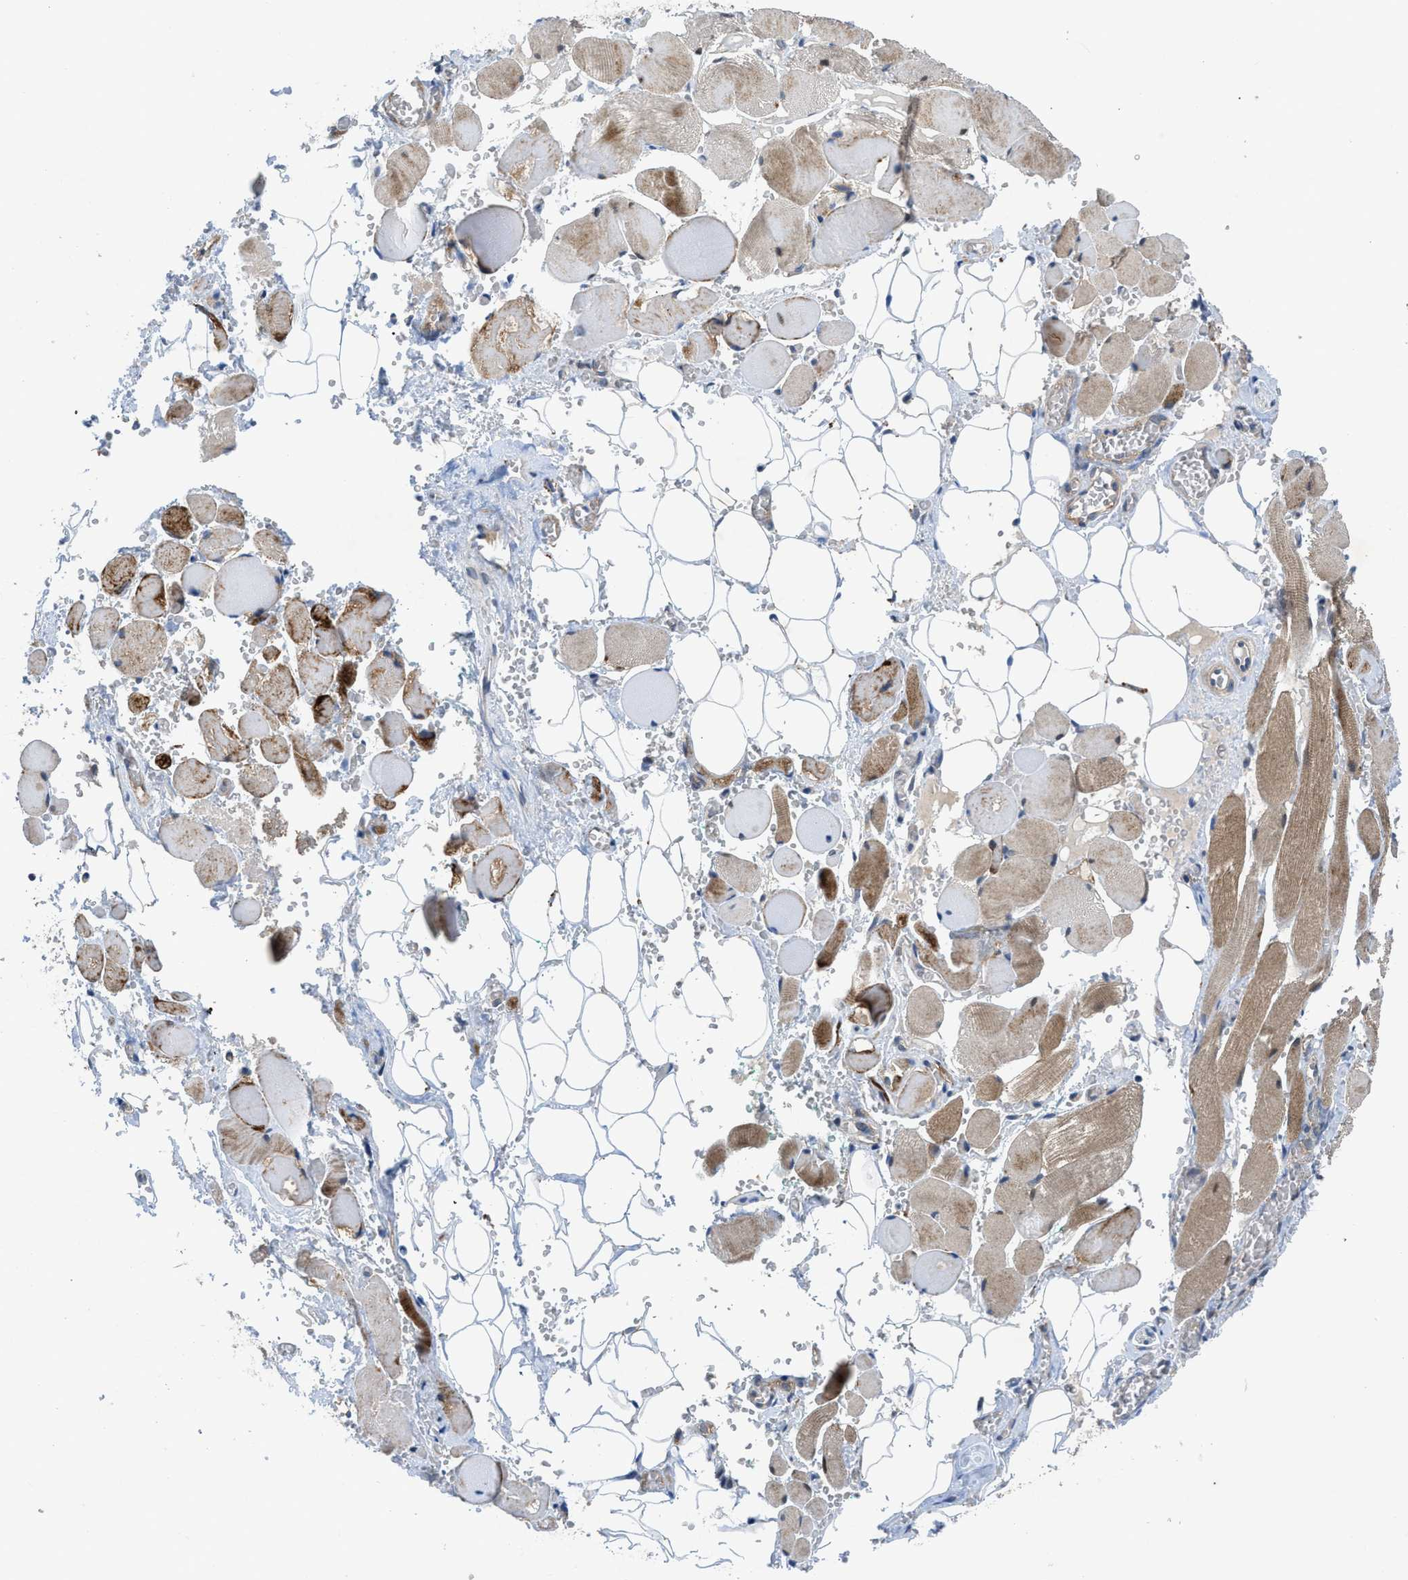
{"staining": {"intensity": "negative", "quantity": "none", "location": "none"}, "tissue": "adipose tissue", "cell_type": "Adipocytes", "image_type": "normal", "snomed": [{"axis": "morphology", "description": "Squamous cell carcinoma, NOS"}, {"axis": "topography", "description": "Oral tissue"}, {"axis": "topography", "description": "Head-Neck"}], "caption": "A high-resolution photomicrograph shows IHC staining of normal adipose tissue, which displays no significant expression in adipocytes. (Brightfield microscopy of DAB immunohistochemistry at high magnification).", "gene": "PANX1", "patient": {"sex": "female", "age": 50}}